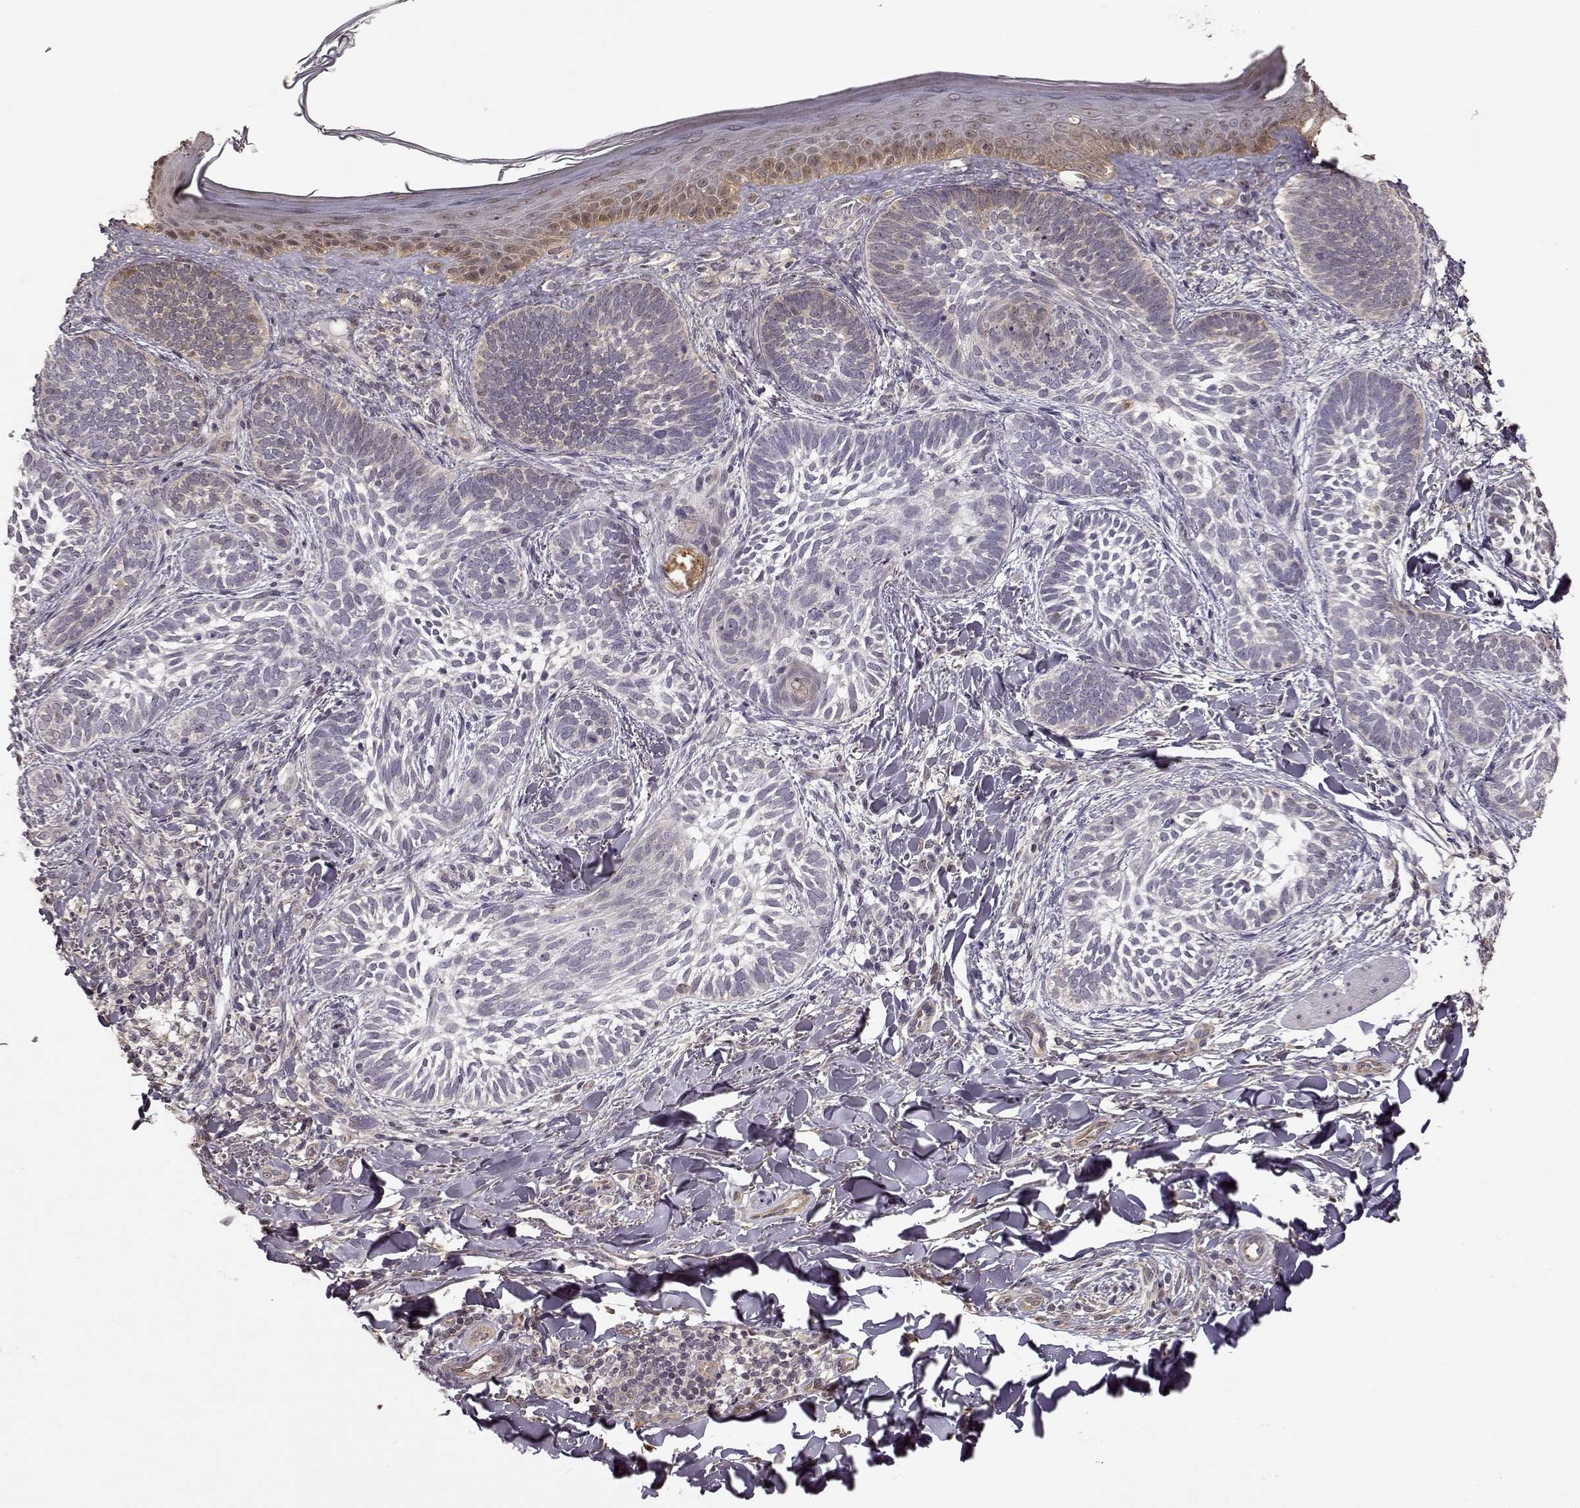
{"staining": {"intensity": "negative", "quantity": "none", "location": "none"}, "tissue": "skin cancer", "cell_type": "Tumor cells", "image_type": "cancer", "snomed": [{"axis": "morphology", "description": "Normal tissue, NOS"}, {"axis": "morphology", "description": "Basal cell carcinoma"}, {"axis": "topography", "description": "Skin"}], "caption": "Skin basal cell carcinoma stained for a protein using immunohistochemistry (IHC) displays no expression tumor cells.", "gene": "CRB1", "patient": {"sex": "male", "age": 46}}